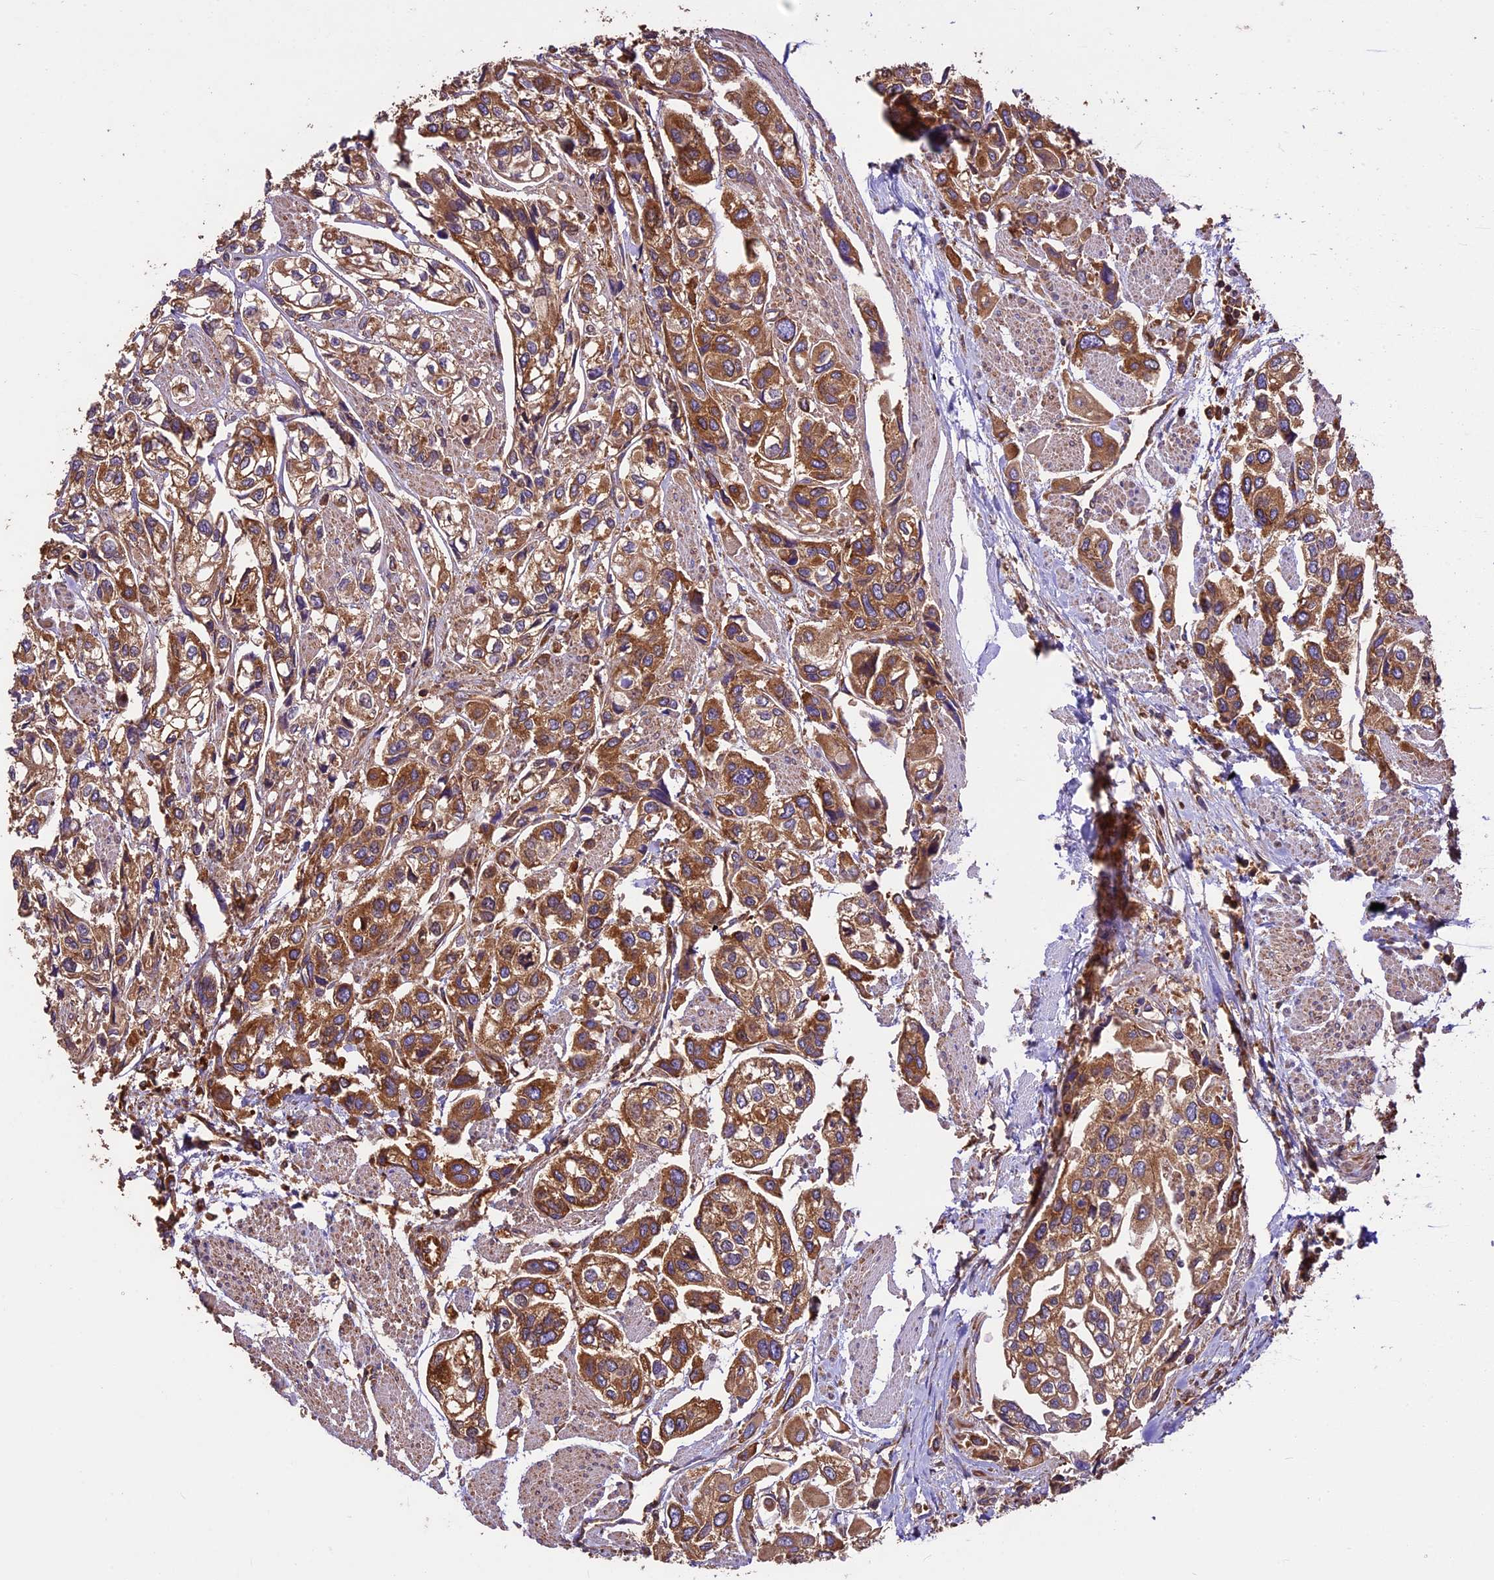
{"staining": {"intensity": "moderate", "quantity": ">75%", "location": "cytoplasmic/membranous"}, "tissue": "urothelial cancer", "cell_type": "Tumor cells", "image_type": "cancer", "snomed": [{"axis": "morphology", "description": "Urothelial carcinoma, High grade"}, {"axis": "topography", "description": "Urinary bladder"}], "caption": "Approximately >75% of tumor cells in urothelial cancer demonstrate moderate cytoplasmic/membranous protein positivity as visualized by brown immunohistochemical staining.", "gene": "KARS1", "patient": {"sex": "male", "age": 67}}